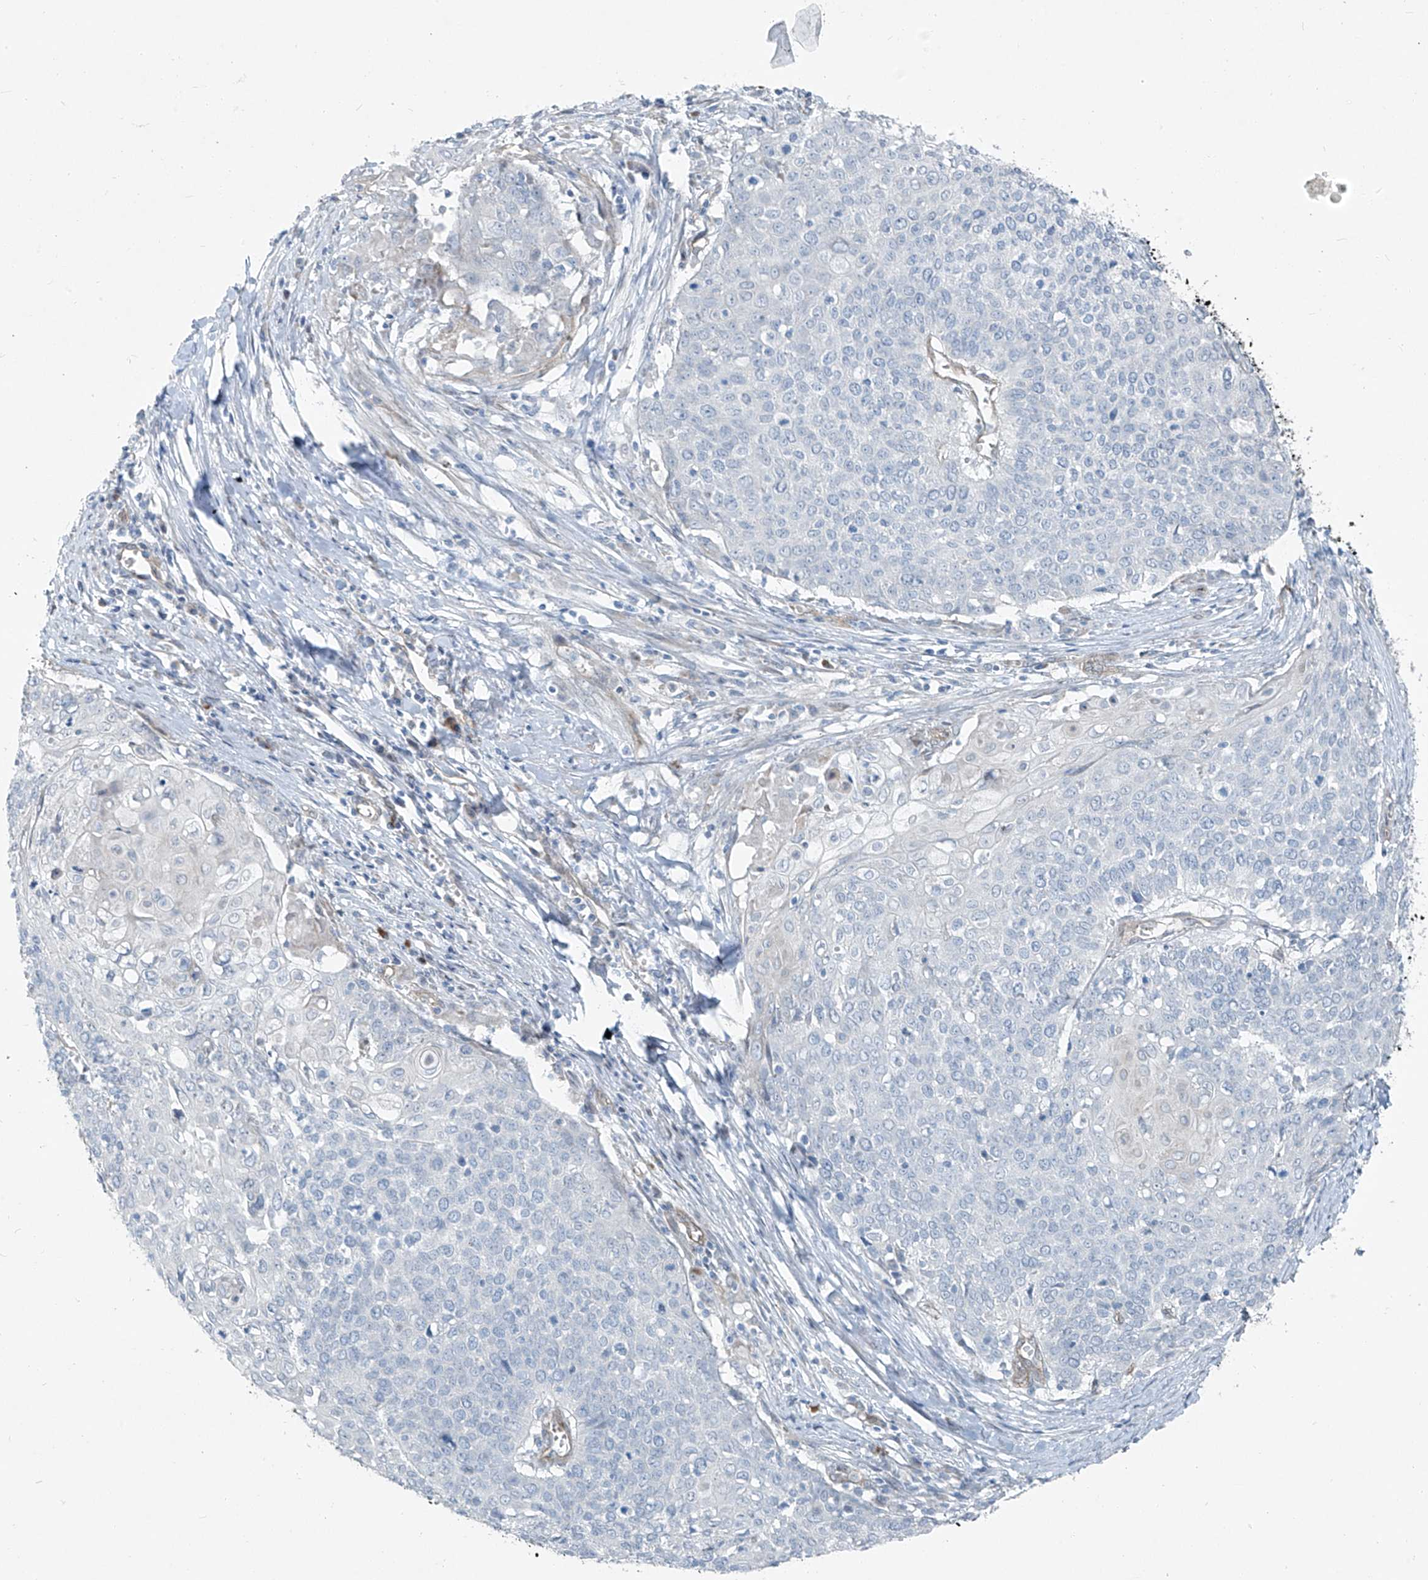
{"staining": {"intensity": "negative", "quantity": "none", "location": "none"}, "tissue": "cervical cancer", "cell_type": "Tumor cells", "image_type": "cancer", "snomed": [{"axis": "morphology", "description": "Squamous cell carcinoma, NOS"}, {"axis": "topography", "description": "Cervix"}], "caption": "This is a image of IHC staining of cervical cancer (squamous cell carcinoma), which shows no positivity in tumor cells.", "gene": "TNS2", "patient": {"sex": "female", "age": 39}}